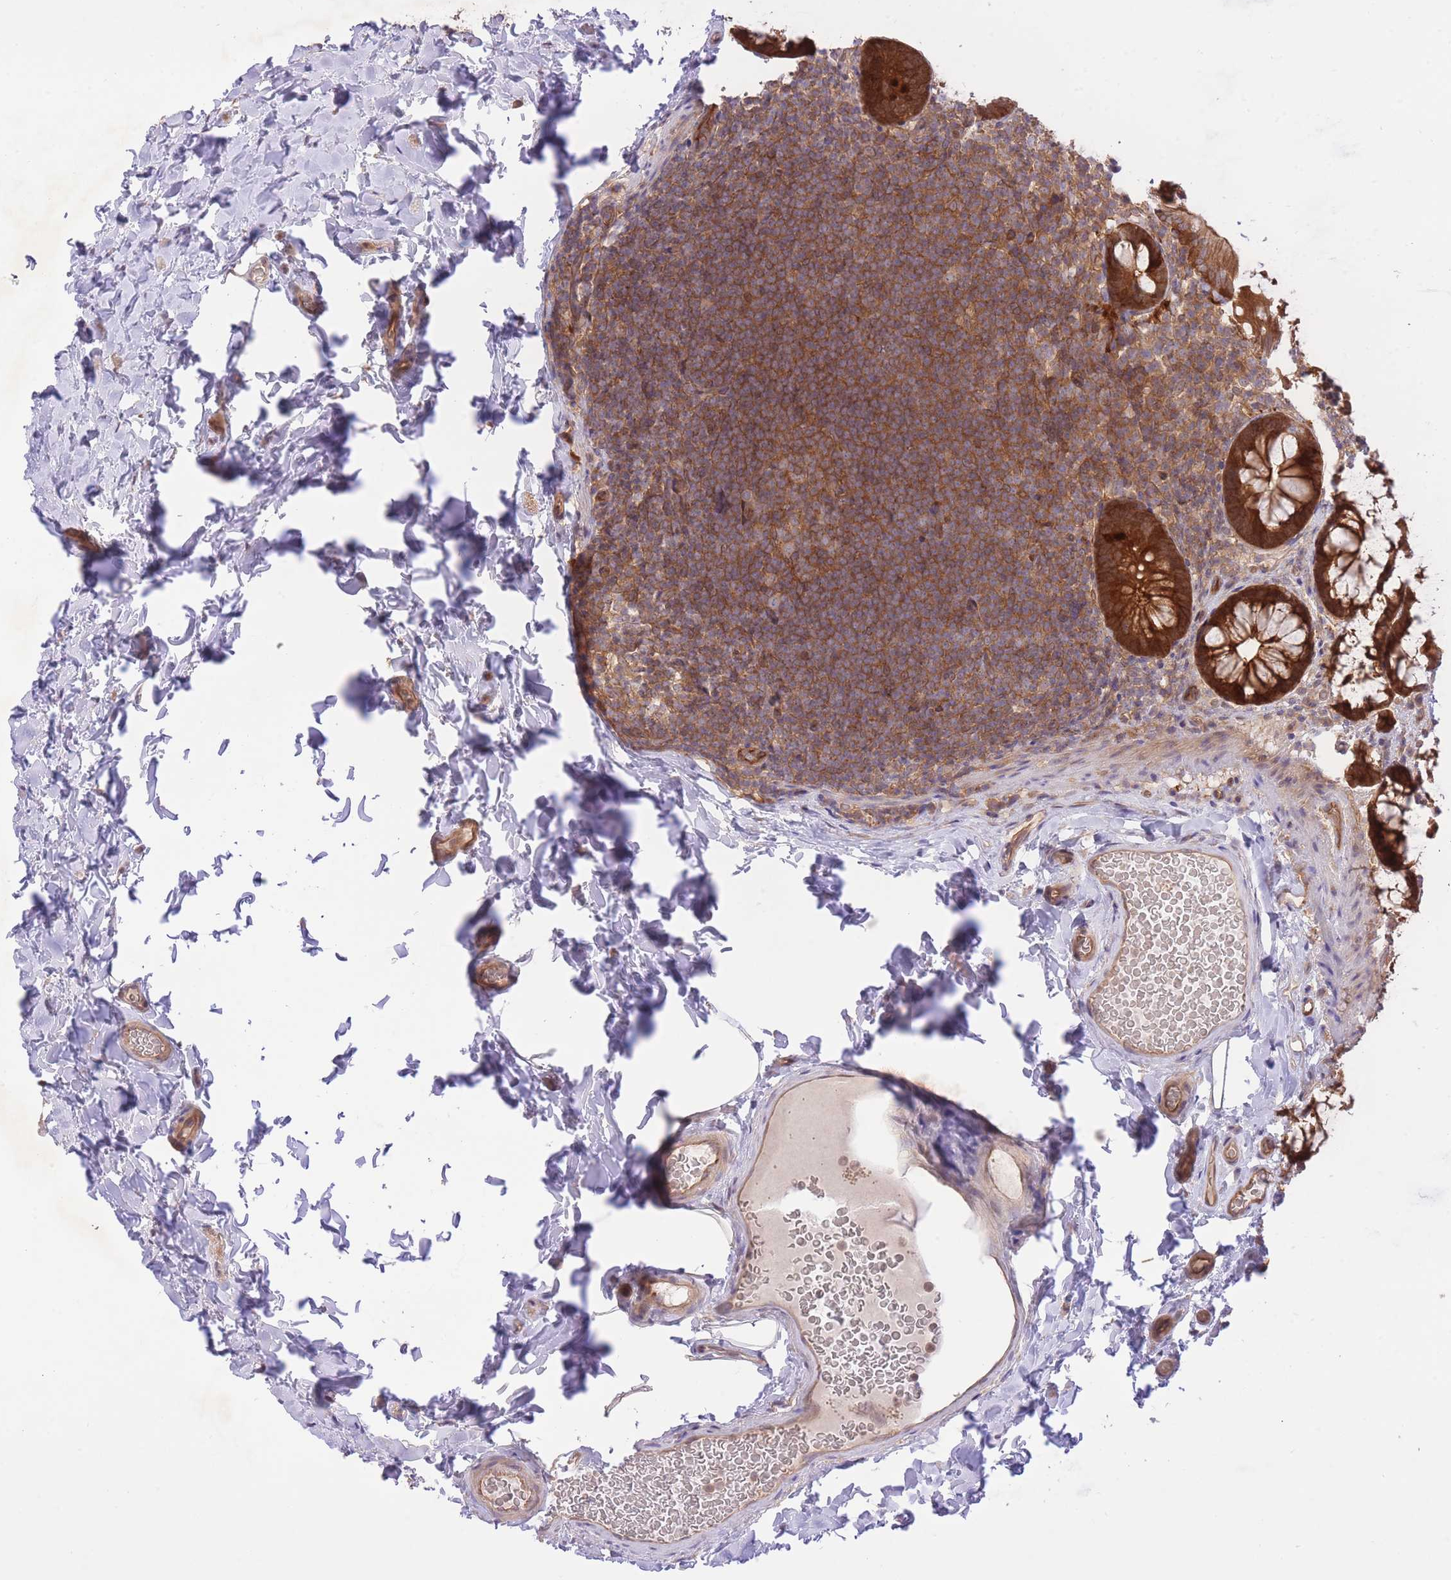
{"staining": {"intensity": "moderate", "quantity": ">75%", "location": "cytoplasmic/membranous"}, "tissue": "colon", "cell_type": "Endothelial cells", "image_type": "normal", "snomed": [{"axis": "morphology", "description": "Normal tissue, NOS"}, {"axis": "topography", "description": "Colon"}], "caption": "Moderate cytoplasmic/membranous positivity is appreciated in approximately >75% of endothelial cells in unremarkable colon.", "gene": "PREP", "patient": {"sex": "male", "age": 46}}